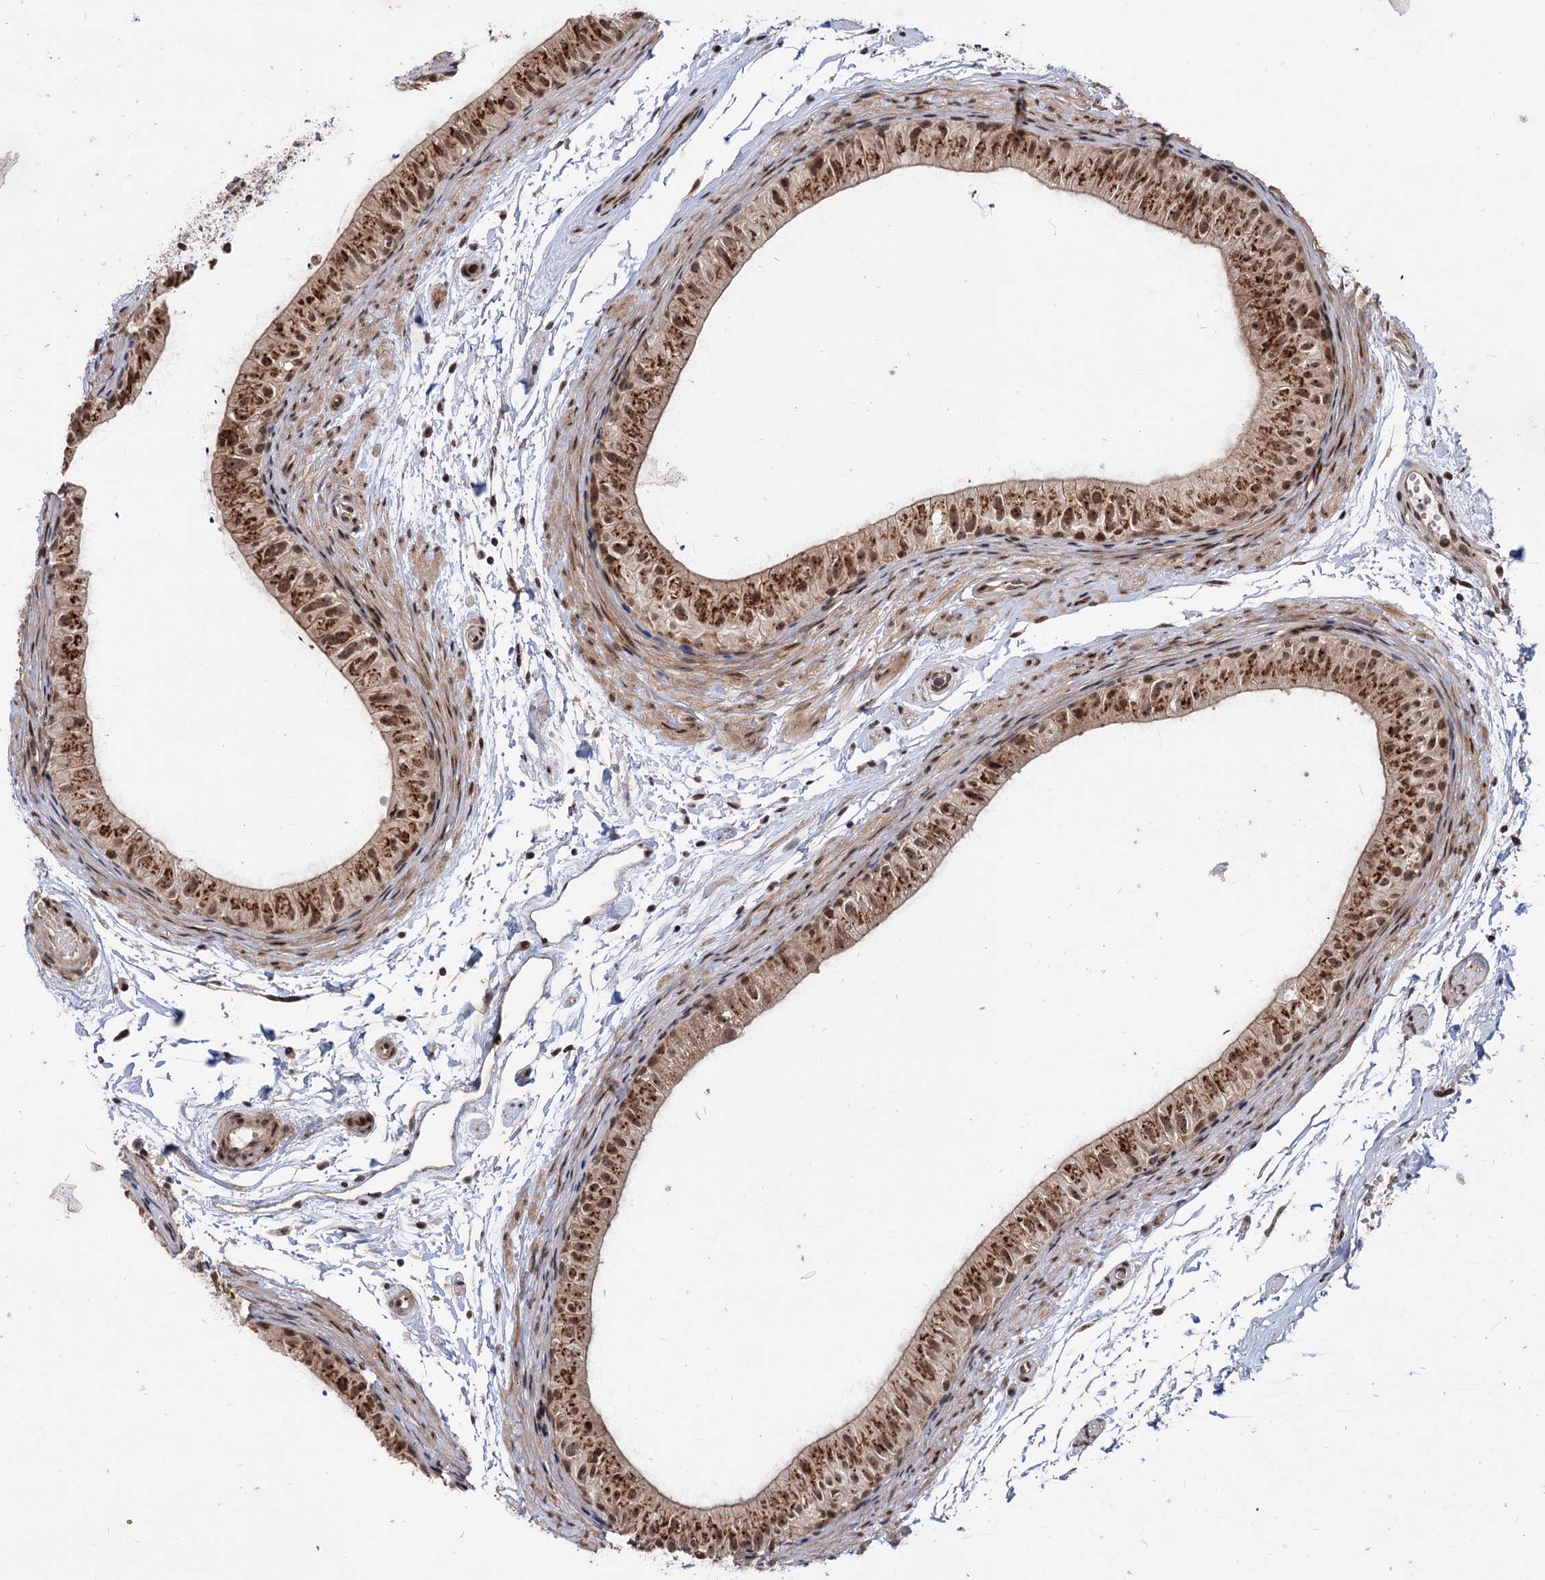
{"staining": {"intensity": "moderate", "quantity": ">75%", "location": "cytoplasmic/membranous,nuclear"}, "tissue": "epididymis", "cell_type": "Glandular cells", "image_type": "normal", "snomed": [{"axis": "morphology", "description": "Normal tissue, NOS"}, {"axis": "topography", "description": "Epididymis"}], "caption": "Glandular cells demonstrate medium levels of moderate cytoplasmic/membranous,nuclear staining in approximately >75% of cells in benign epididymis. (IHC, brightfield microscopy, high magnification).", "gene": "MAML1", "patient": {"sex": "male", "age": 50}}